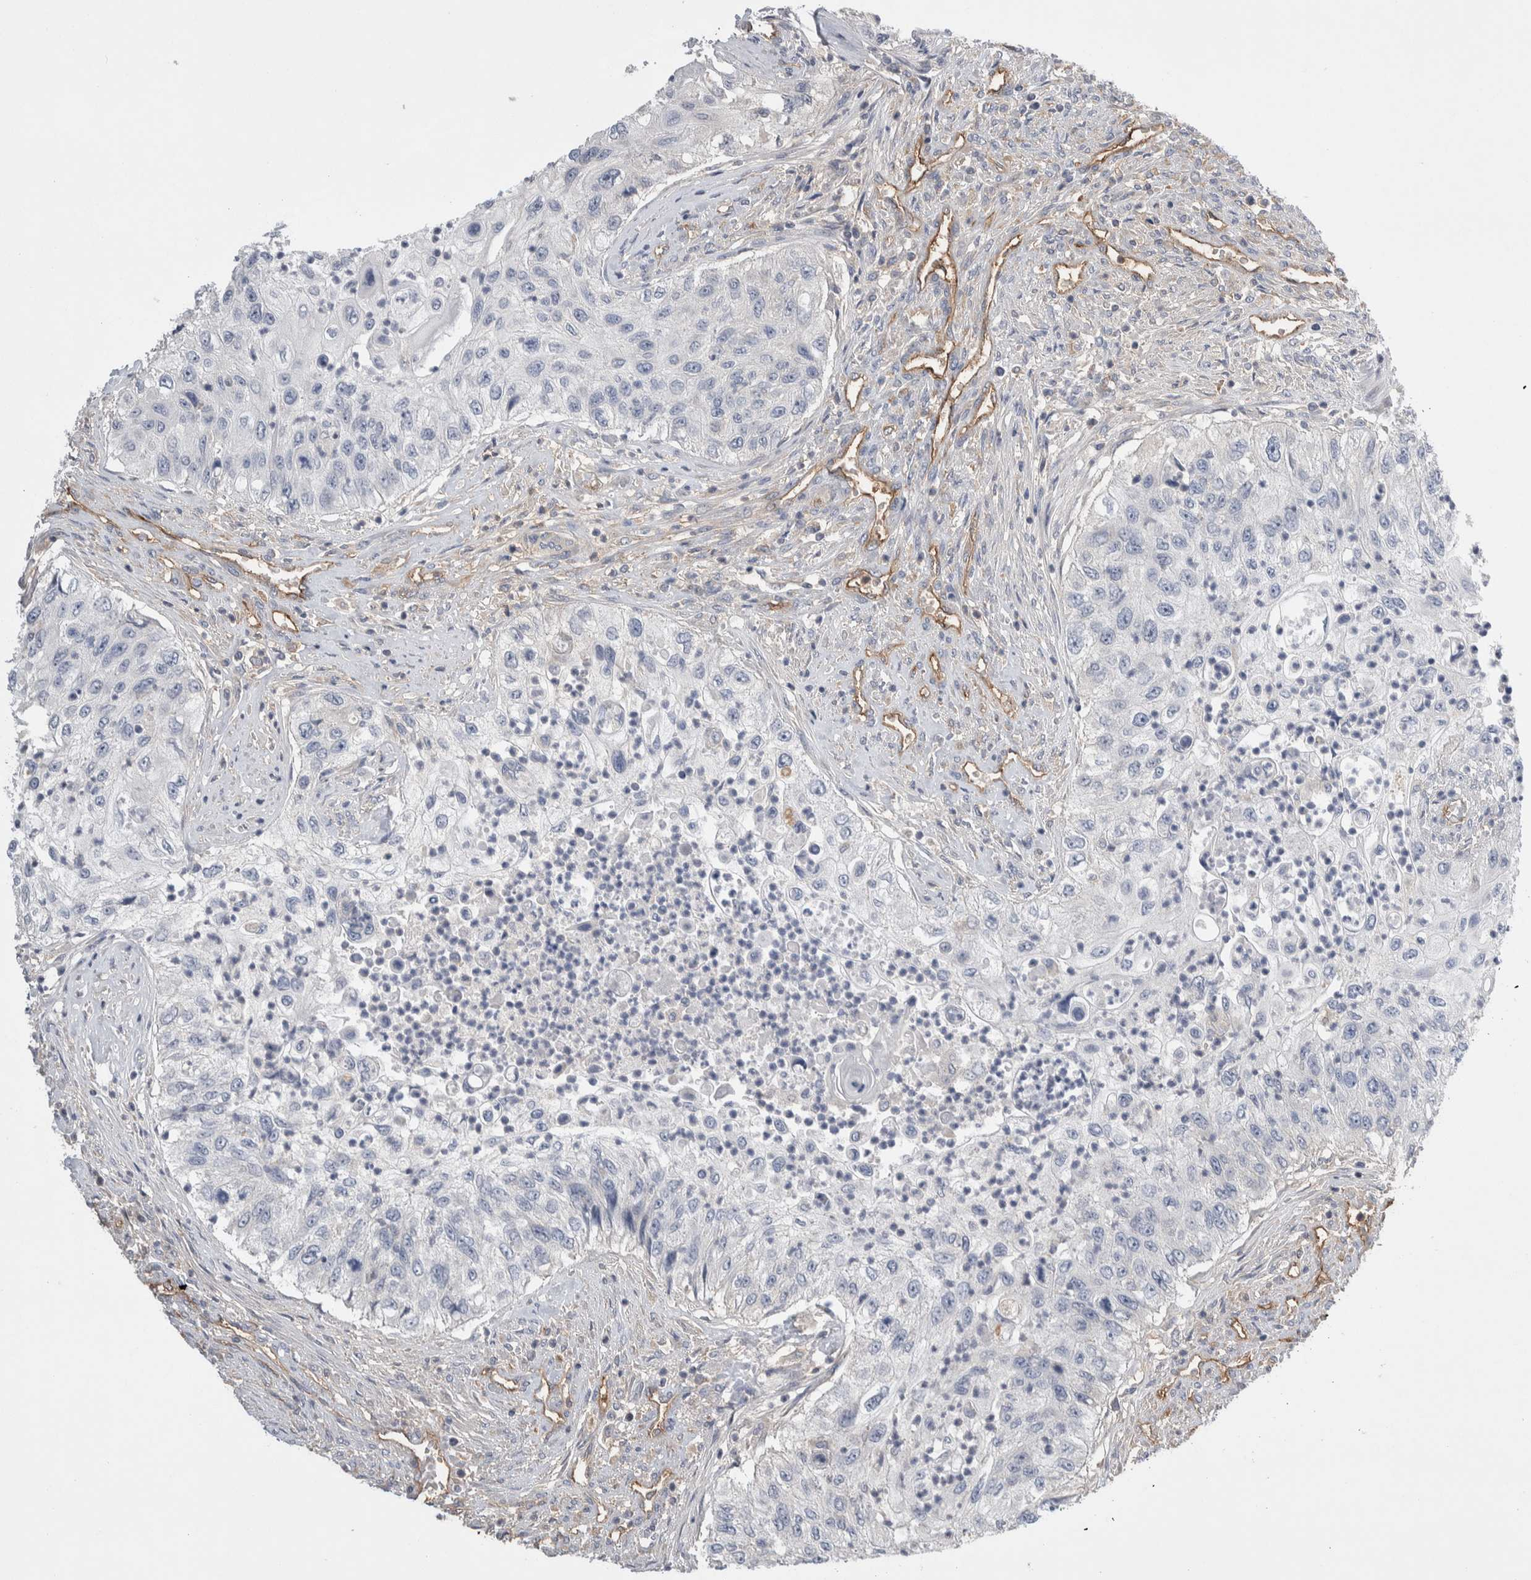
{"staining": {"intensity": "negative", "quantity": "none", "location": "none"}, "tissue": "urothelial cancer", "cell_type": "Tumor cells", "image_type": "cancer", "snomed": [{"axis": "morphology", "description": "Urothelial carcinoma, High grade"}, {"axis": "topography", "description": "Urinary bladder"}], "caption": "Immunohistochemical staining of human urothelial cancer reveals no significant staining in tumor cells.", "gene": "CEP131", "patient": {"sex": "female", "age": 60}}